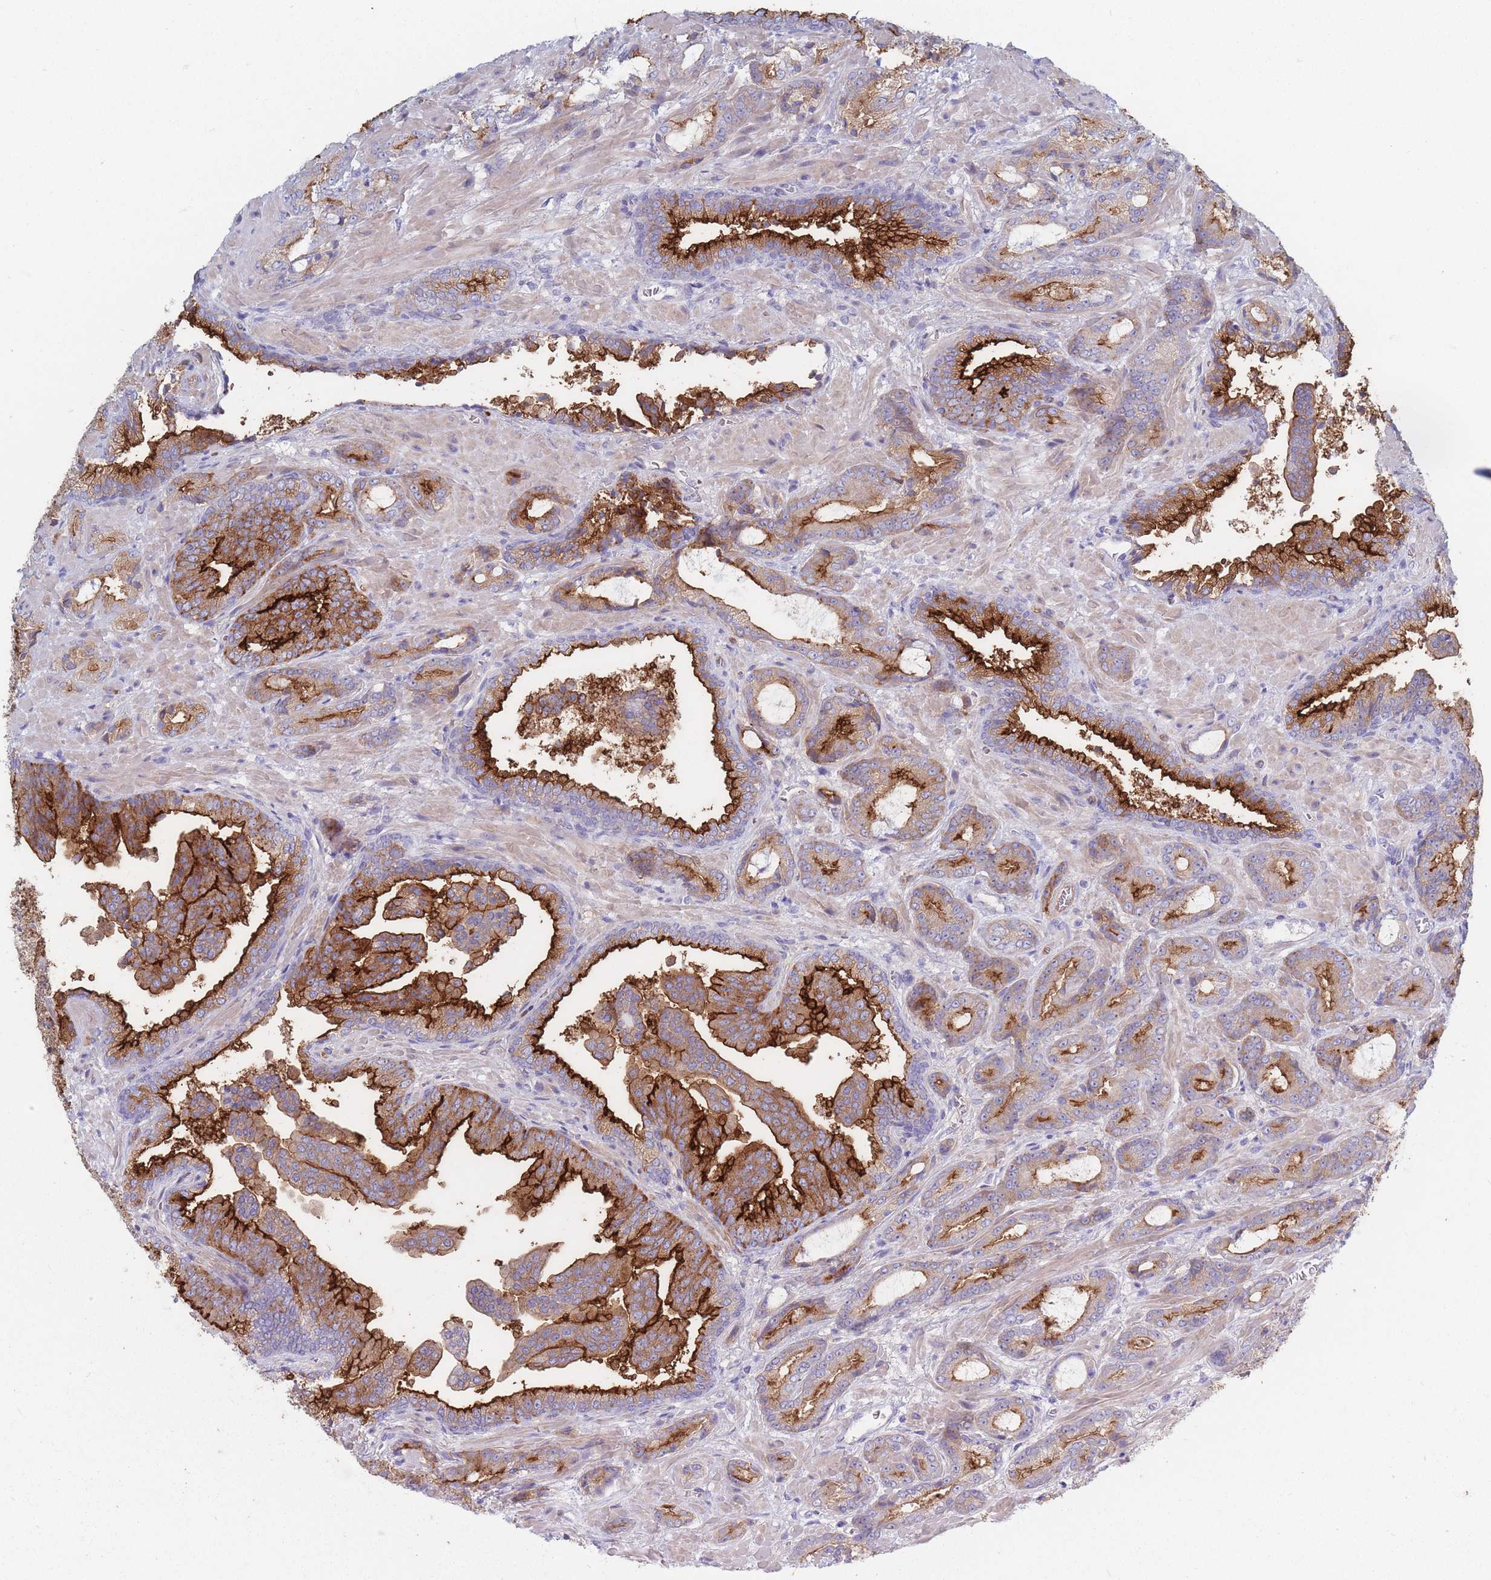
{"staining": {"intensity": "moderate", "quantity": ">75%", "location": "cytoplasmic/membranous"}, "tissue": "prostate cancer", "cell_type": "Tumor cells", "image_type": "cancer", "snomed": [{"axis": "morphology", "description": "Adenocarcinoma, High grade"}, {"axis": "topography", "description": "Prostate"}], "caption": "The immunohistochemical stain shows moderate cytoplasmic/membranous expression in tumor cells of prostate cancer tissue.", "gene": "PLPP1", "patient": {"sex": "male", "age": 68}}